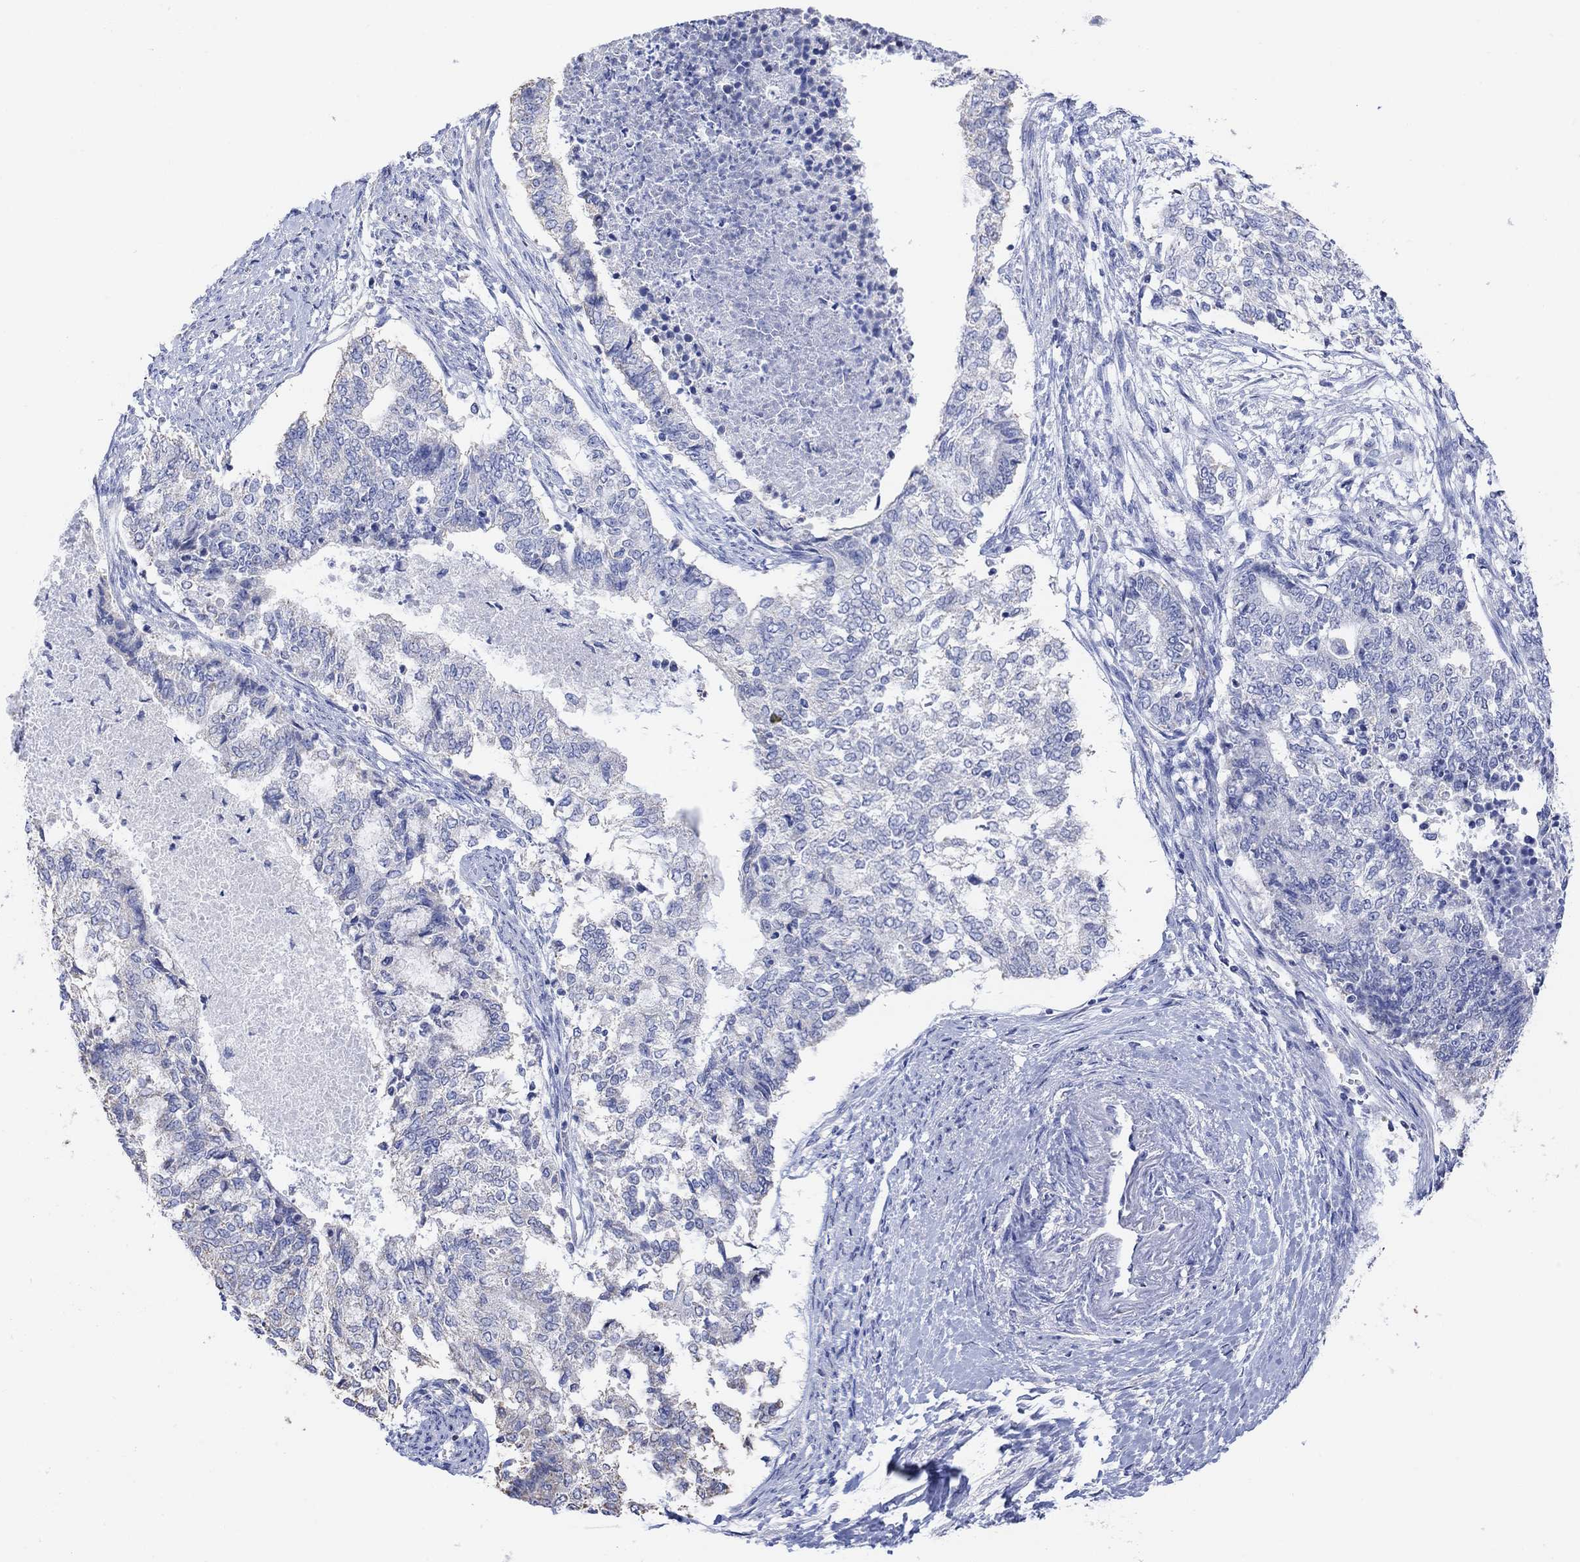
{"staining": {"intensity": "negative", "quantity": "none", "location": "none"}, "tissue": "endometrial cancer", "cell_type": "Tumor cells", "image_type": "cancer", "snomed": [{"axis": "morphology", "description": "Adenocarcinoma, NOS"}, {"axis": "topography", "description": "Endometrium"}], "caption": "Tumor cells are negative for brown protein staining in adenocarcinoma (endometrial).", "gene": "SYT12", "patient": {"sex": "female", "age": 65}}